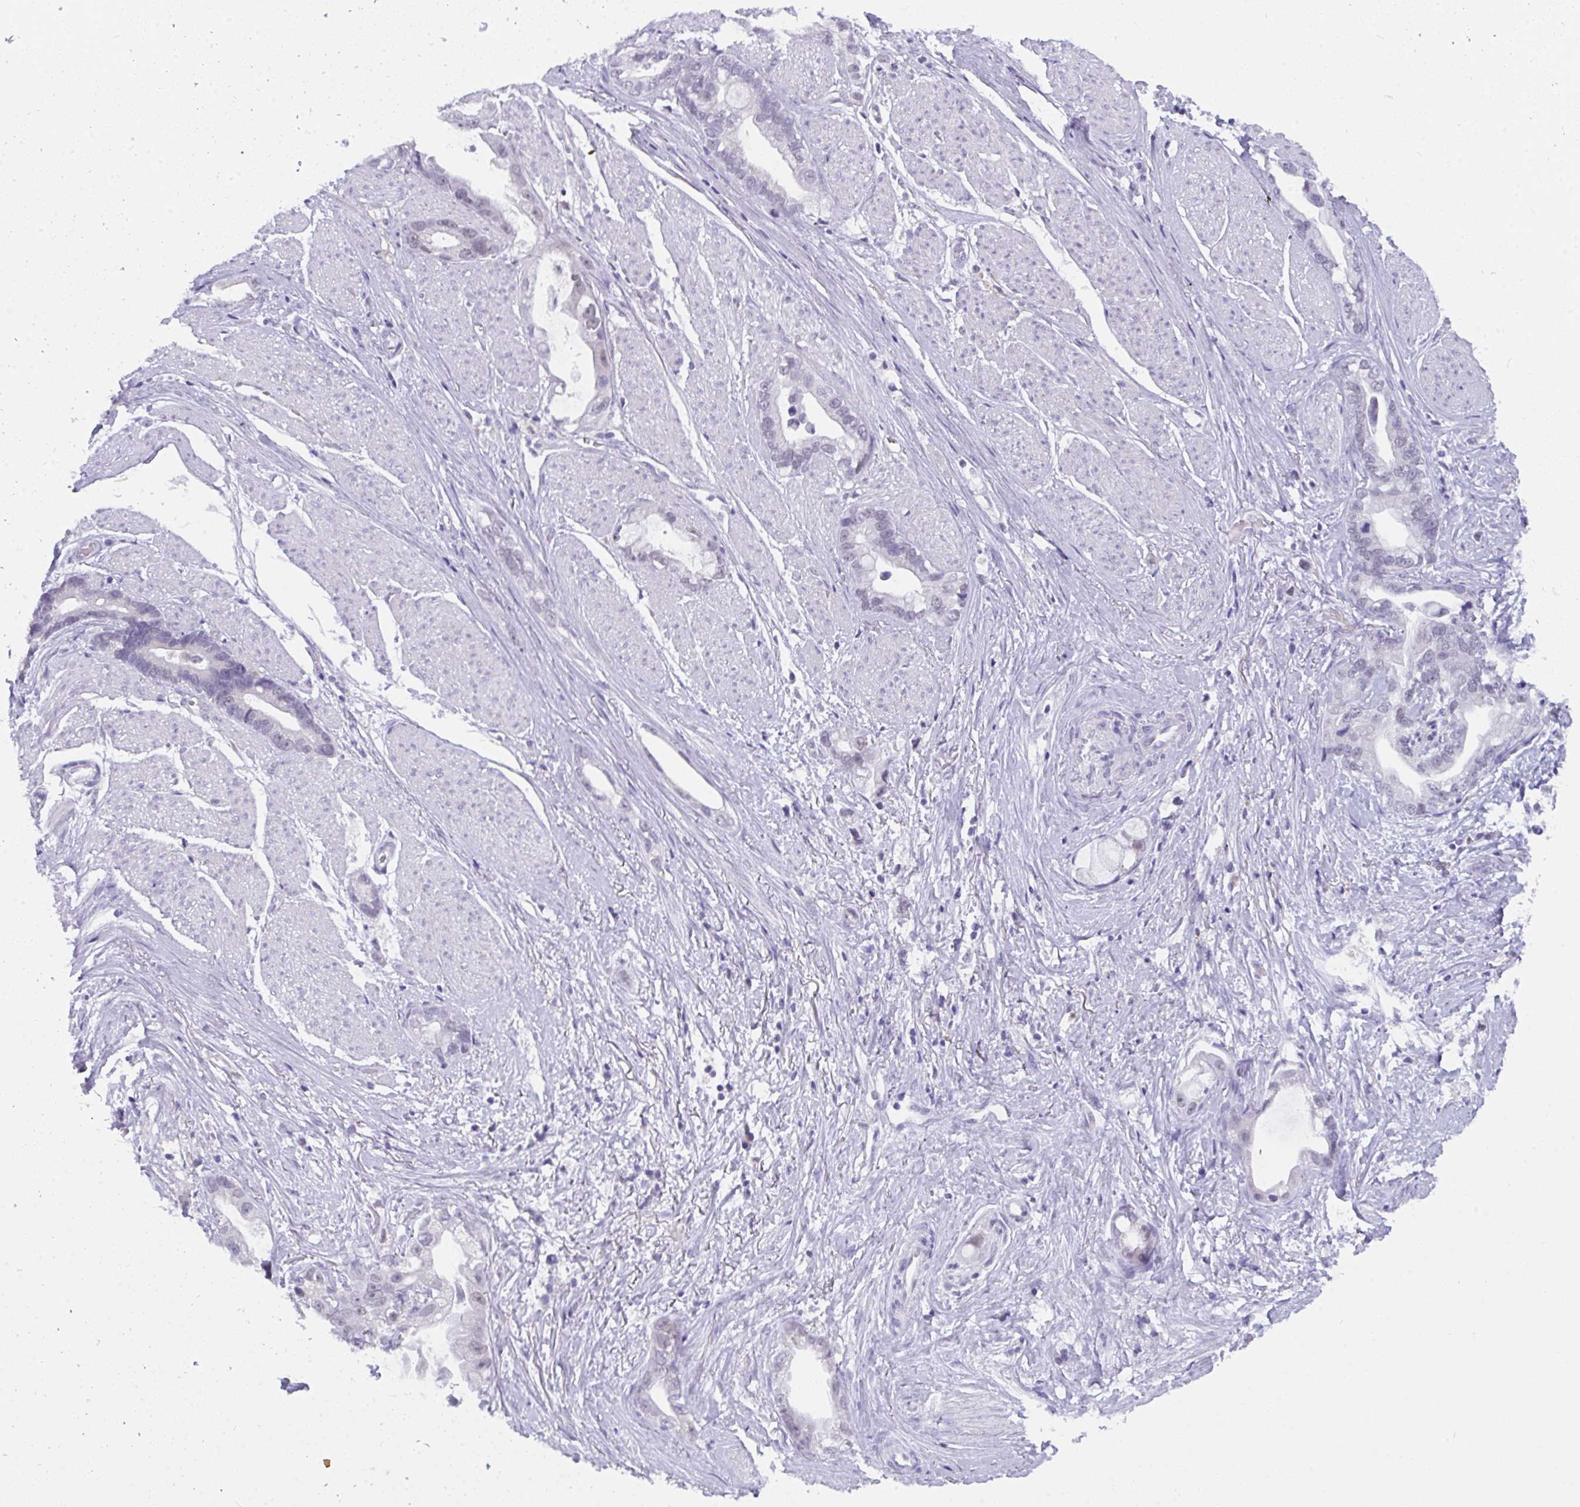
{"staining": {"intensity": "negative", "quantity": "none", "location": "none"}, "tissue": "stomach cancer", "cell_type": "Tumor cells", "image_type": "cancer", "snomed": [{"axis": "morphology", "description": "Adenocarcinoma, NOS"}, {"axis": "topography", "description": "Stomach"}], "caption": "DAB immunohistochemical staining of human stomach cancer (adenocarcinoma) shows no significant expression in tumor cells.", "gene": "CDK13", "patient": {"sex": "male", "age": 55}}